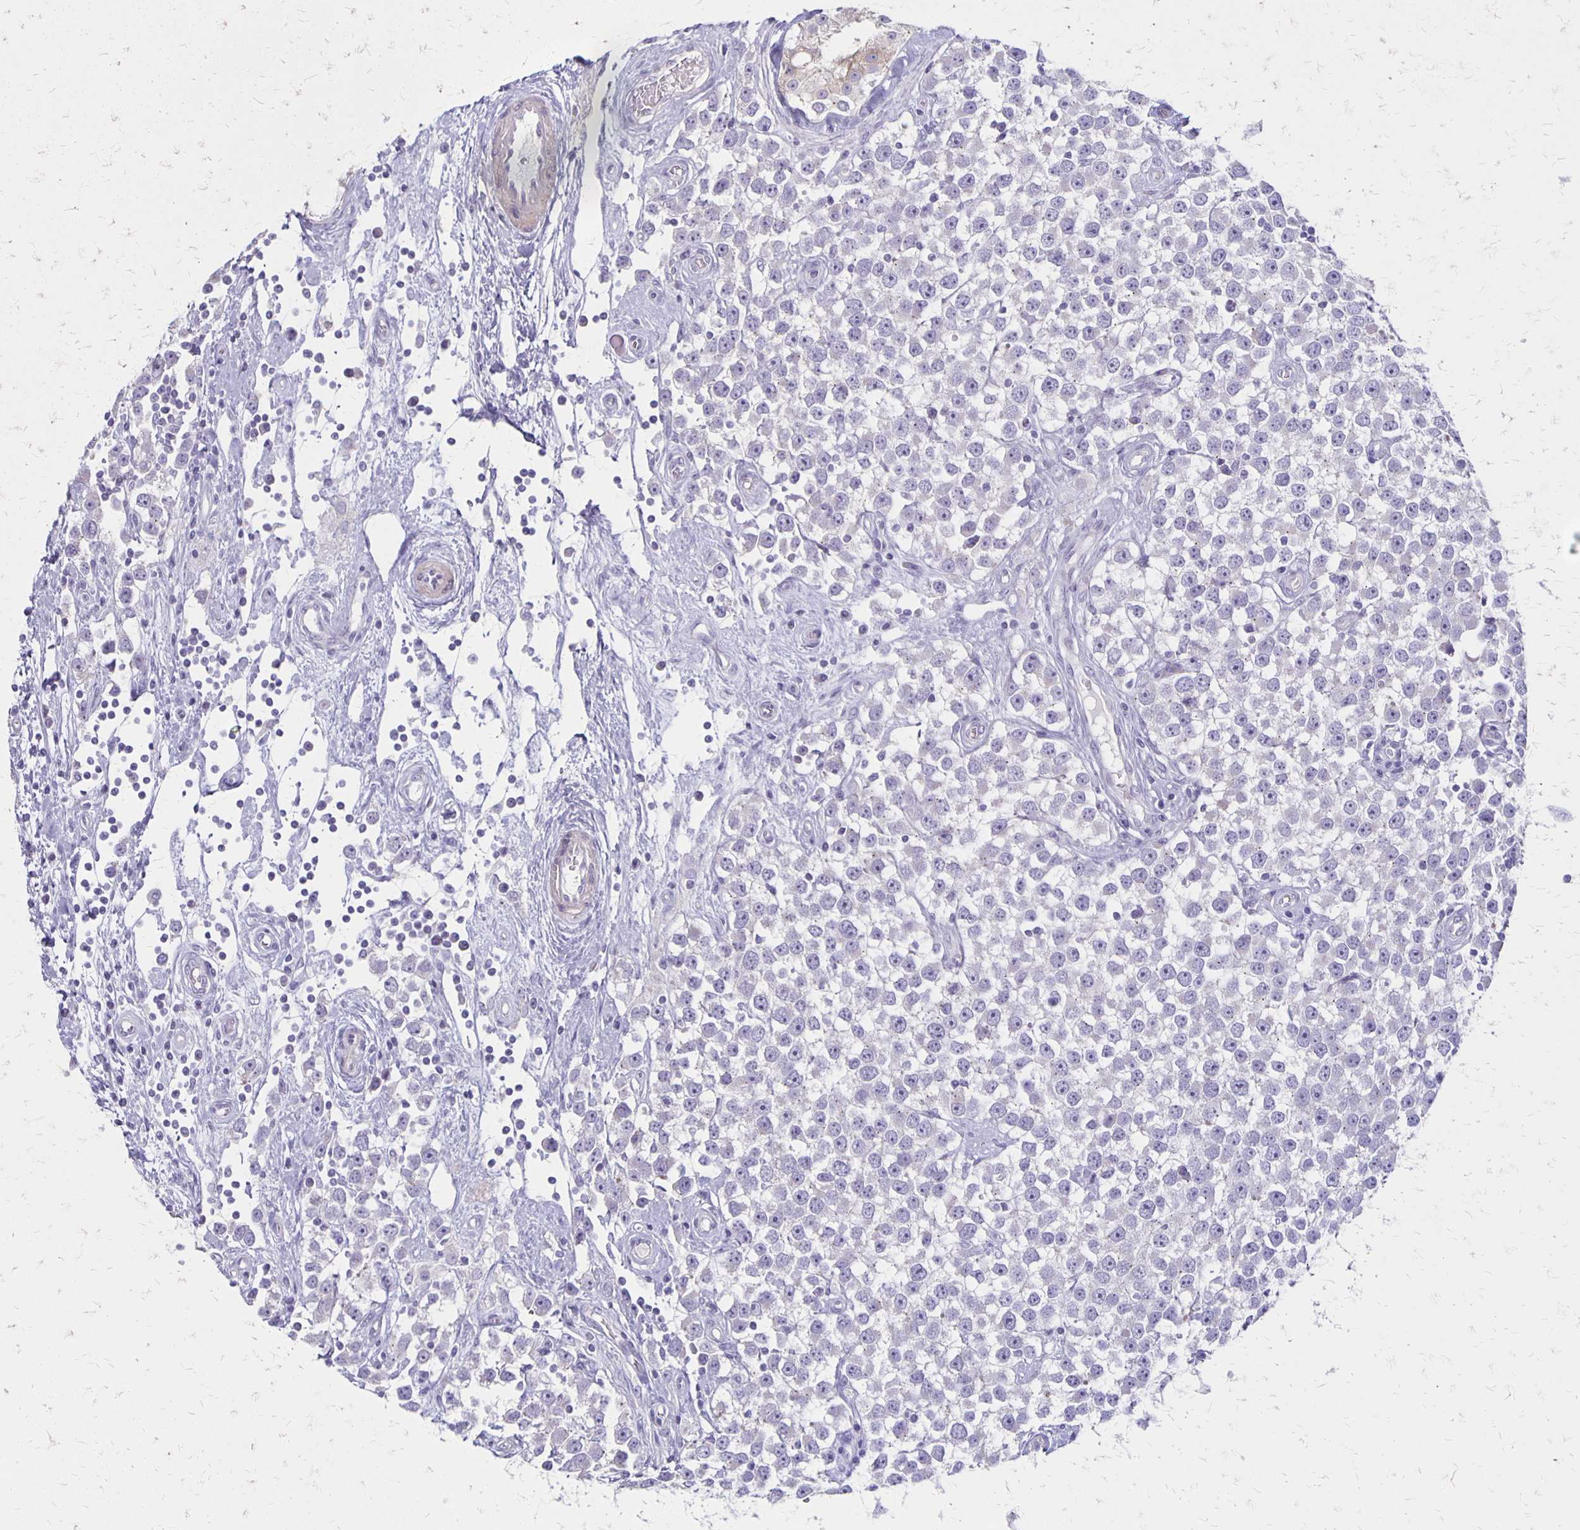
{"staining": {"intensity": "negative", "quantity": "none", "location": "none"}, "tissue": "testis cancer", "cell_type": "Tumor cells", "image_type": "cancer", "snomed": [{"axis": "morphology", "description": "Seminoma, NOS"}, {"axis": "topography", "description": "Testis"}], "caption": "A micrograph of human testis cancer is negative for staining in tumor cells. The staining was performed using DAB to visualize the protein expression in brown, while the nuclei were stained in blue with hematoxylin (Magnification: 20x).", "gene": "HOMER1", "patient": {"sex": "male", "age": 34}}